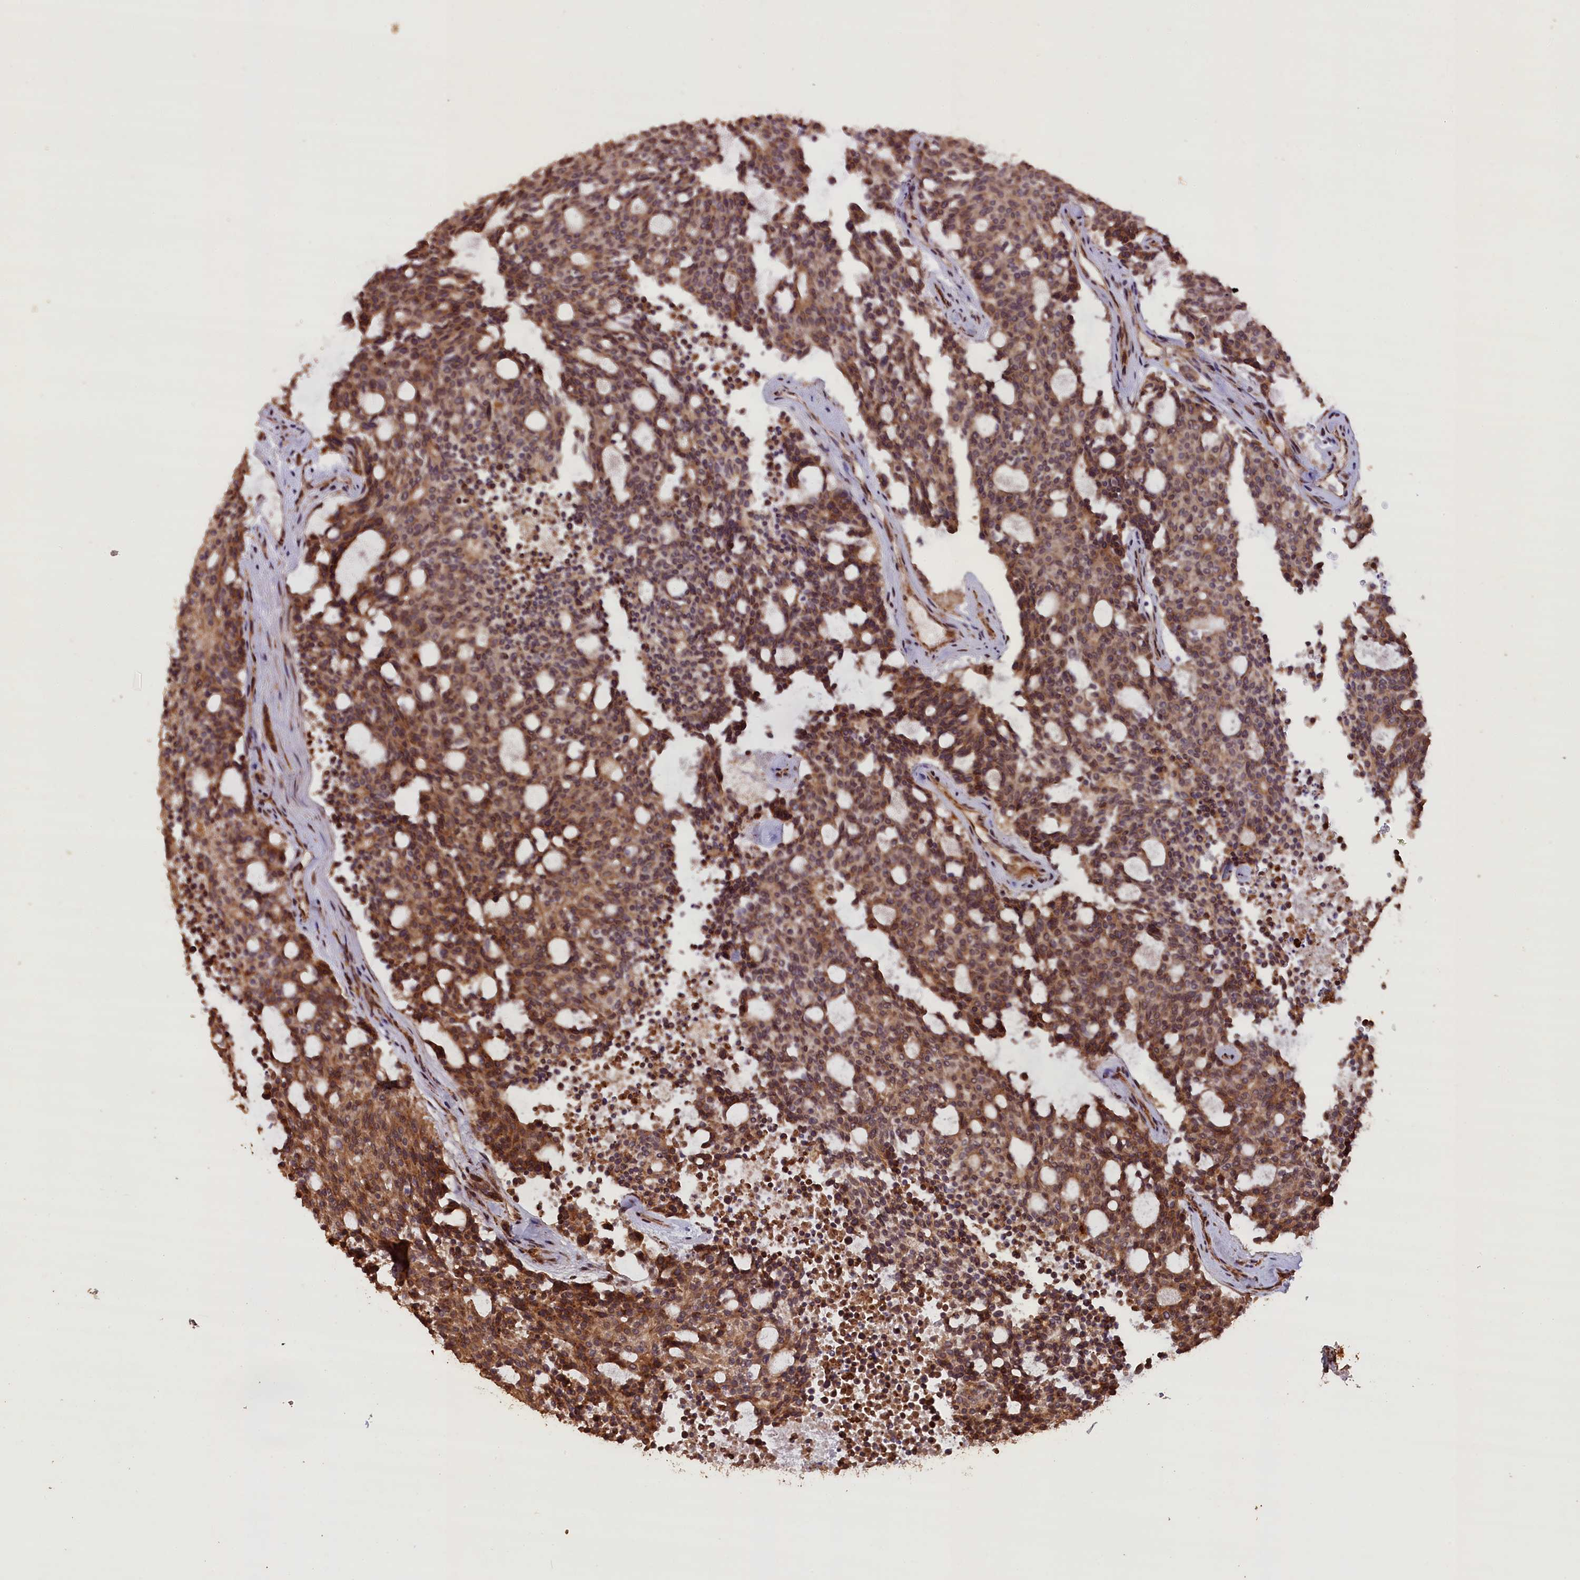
{"staining": {"intensity": "moderate", "quantity": ">75%", "location": "cytoplasmic/membranous"}, "tissue": "carcinoid", "cell_type": "Tumor cells", "image_type": "cancer", "snomed": [{"axis": "morphology", "description": "Carcinoid, malignant, NOS"}, {"axis": "topography", "description": "Pancreas"}], "caption": "Immunohistochemical staining of carcinoid (malignant) displays moderate cytoplasmic/membranous protein positivity in about >75% of tumor cells. (Brightfield microscopy of DAB IHC at high magnification).", "gene": "SLC38A7", "patient": {"sex": "female", "age": 54}}